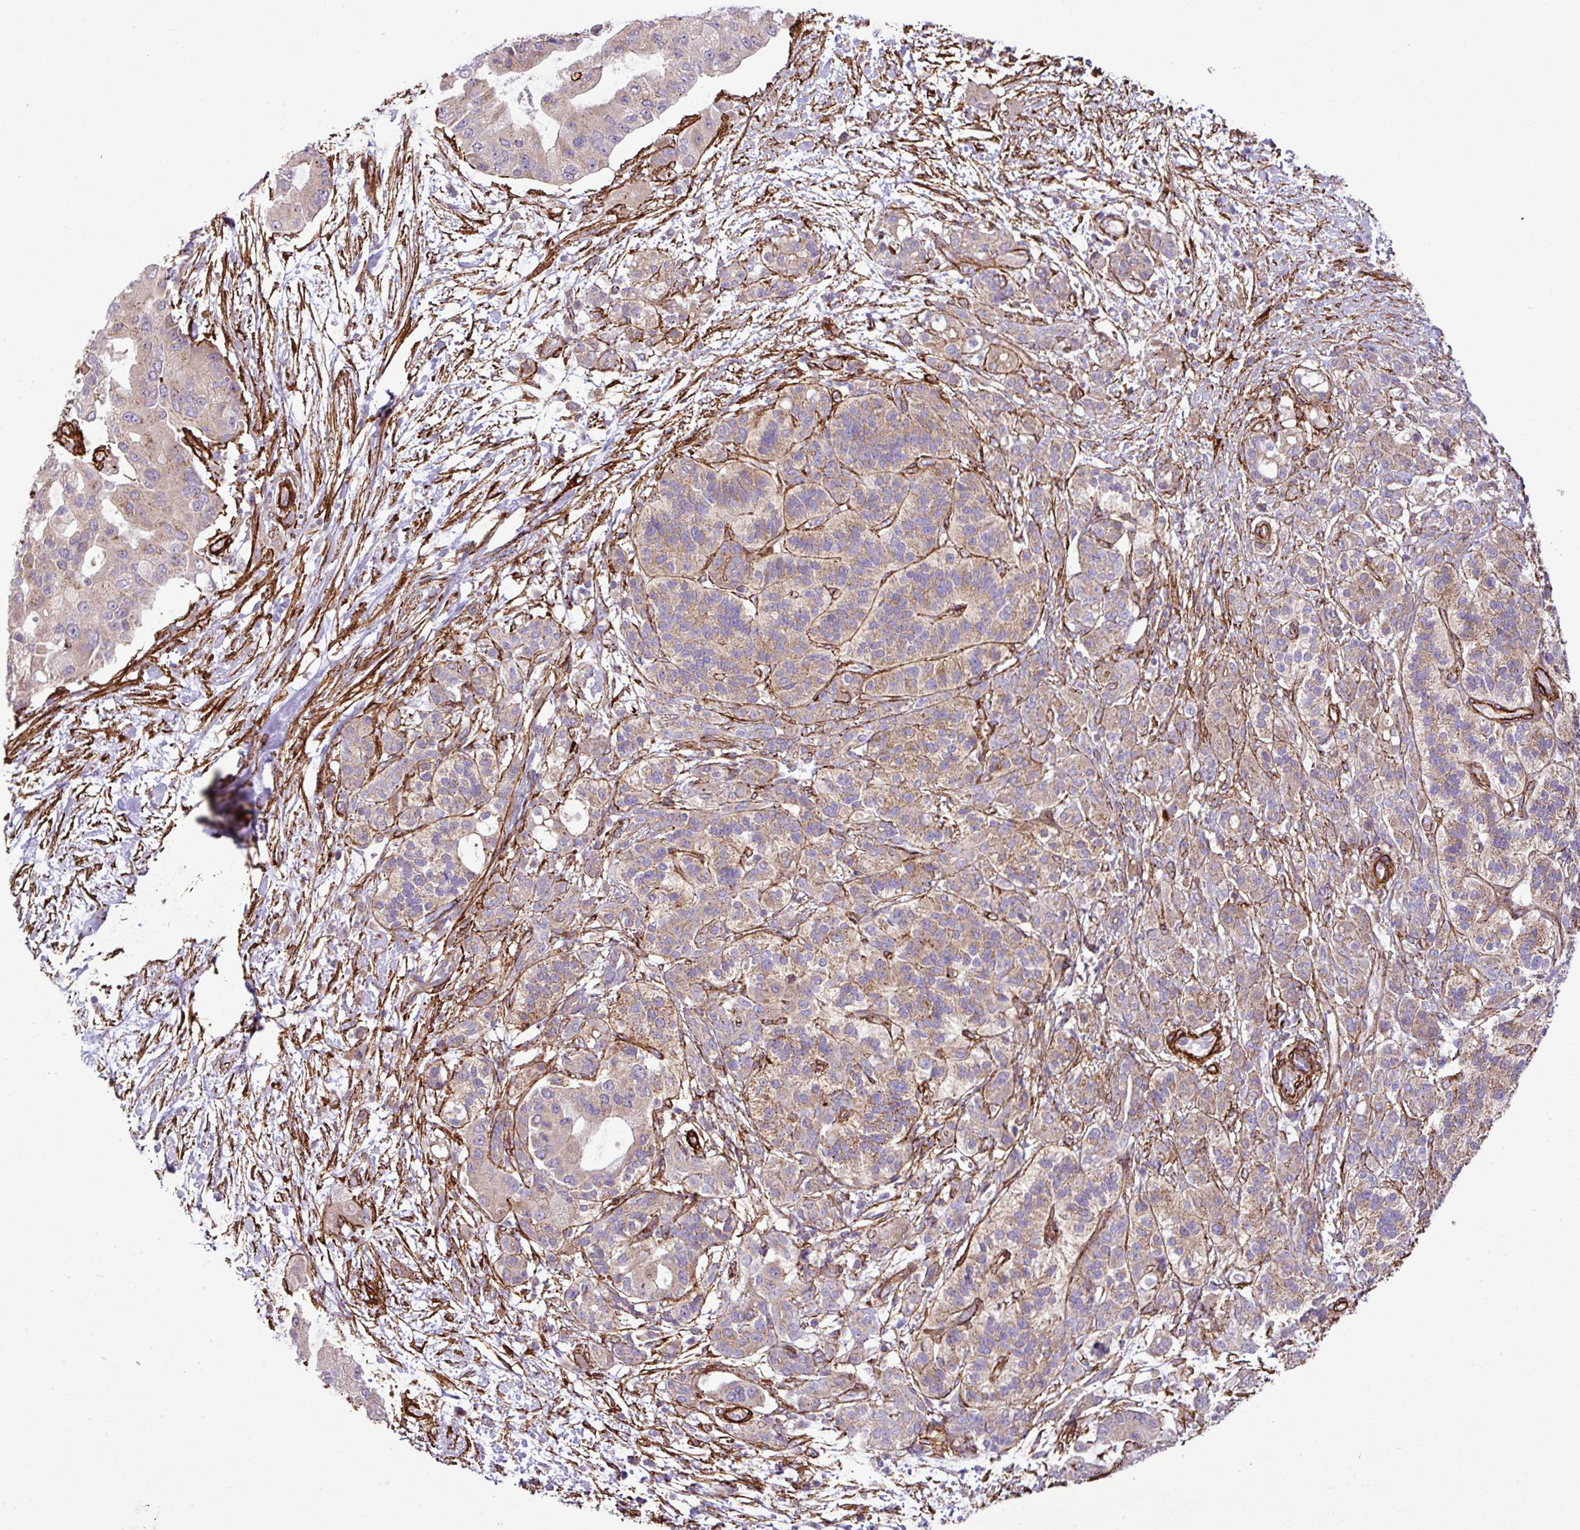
{"staining": {"intensity": "weak", "quantity": ">75%", "location": "cytoplasmic/membranous"}, "tissue": "pancreatic cancer", "cell_type": "Tumor cells", "image_type": "cancer", "snomed": [{"axis": "morphology", "description": "Adenocarcinoma, NOS"}, {"axis": "topography", "description": "Pancreas"}], "caption": "Weak cytoplasmic/membranous staining for a protein is seen in approximately >75% of tumor cells of pancreatic cancer (adenocarcinoma) using IHC.", "gene": "FAM47E", "patient": {"sex": "male", "age": 57}}